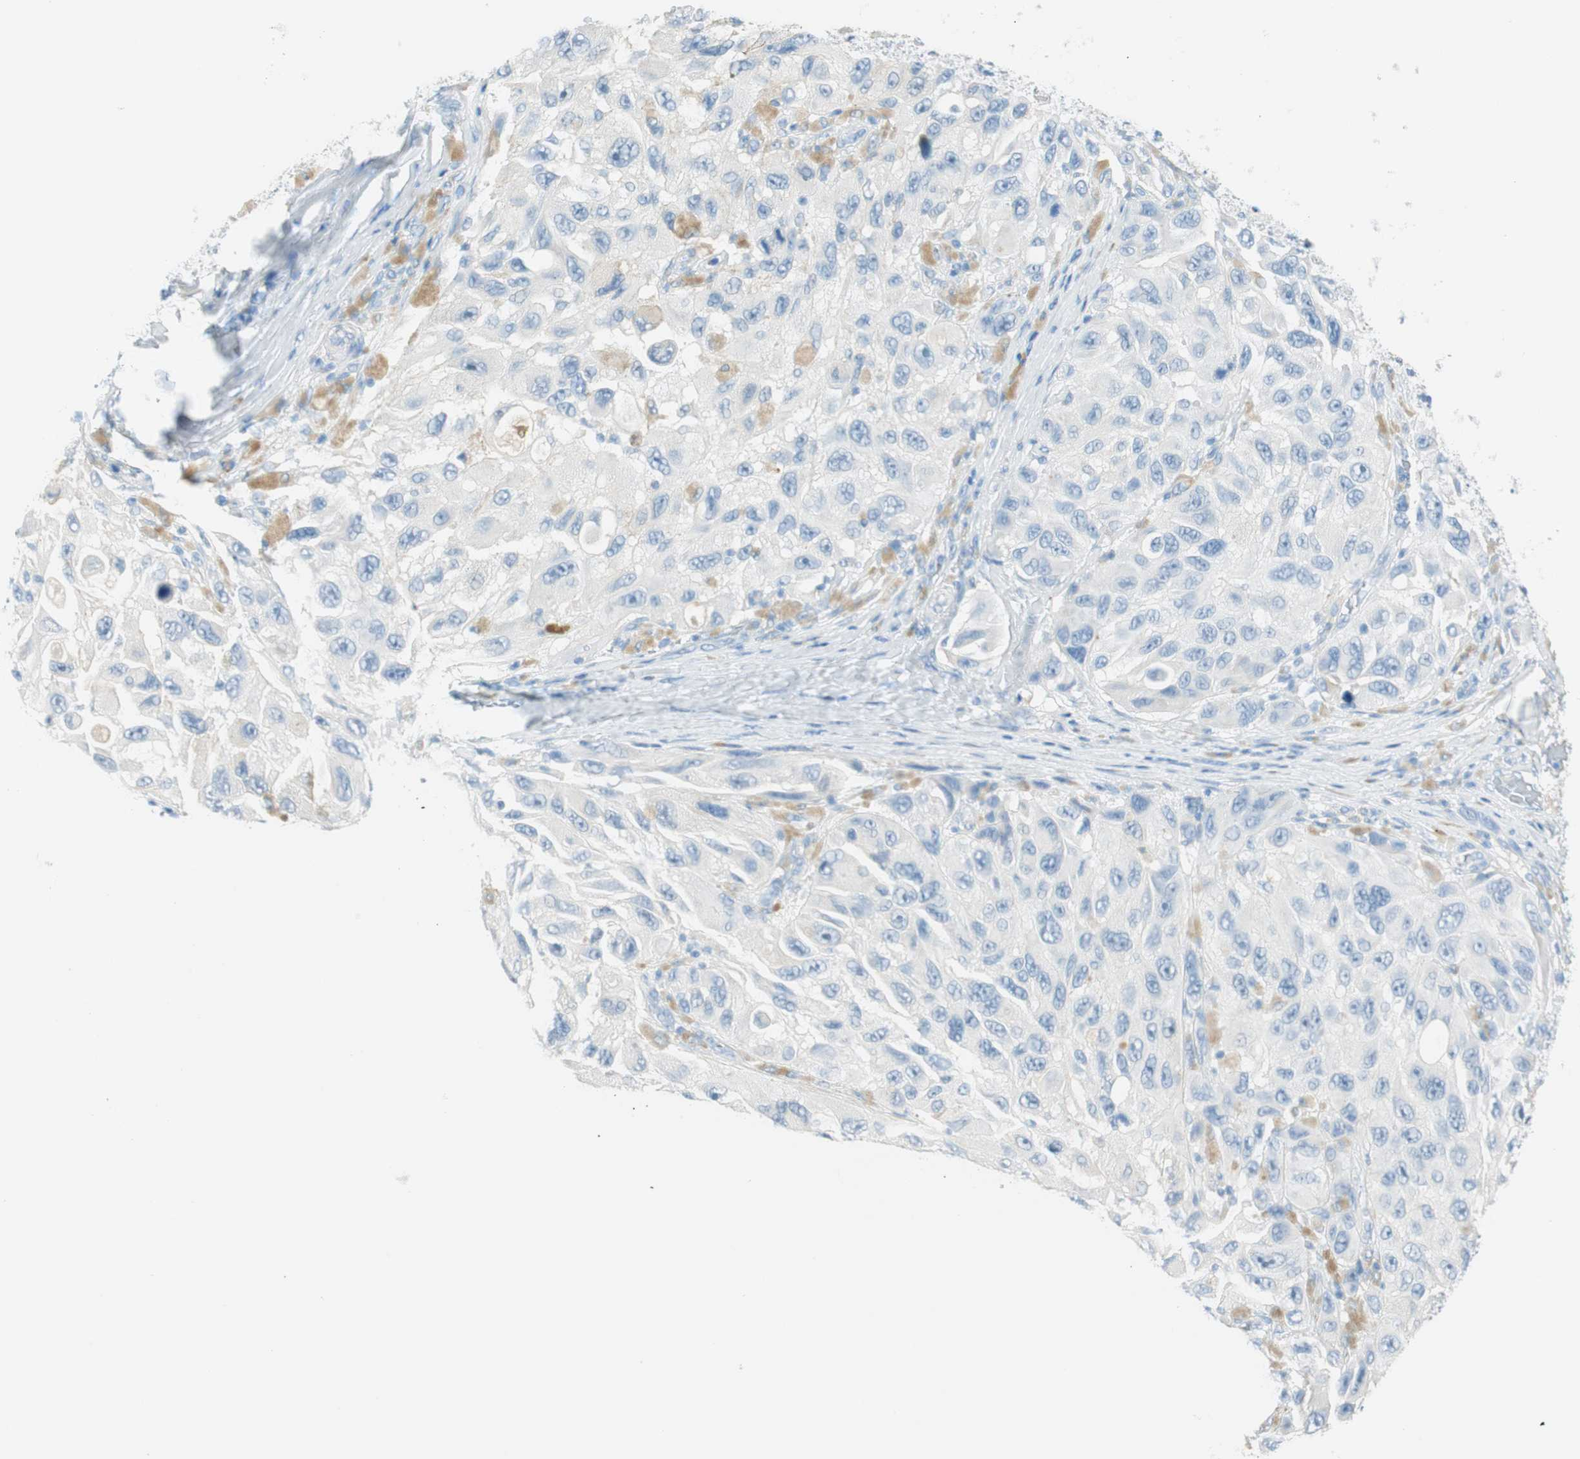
{"staining": {"intensity": "negative", "quantity": "none", "location": "none"}, "tissue": "melanoma", "cell_type": "Tumor cells", "image_type": "cancer", "snomed": [{"axis": "morphology", "description": "Malignant melanoma, NOS"}, {"axis": "topography", "description": "Skin"}], "caption": "Immunohistochemistry (IHC) micrograph of melanoma stained for a protein (brown), which reveals no positivity in tumor cells.", "gene": "TNFRSF13C", "patient": {"sex": "female", "age": 73}}